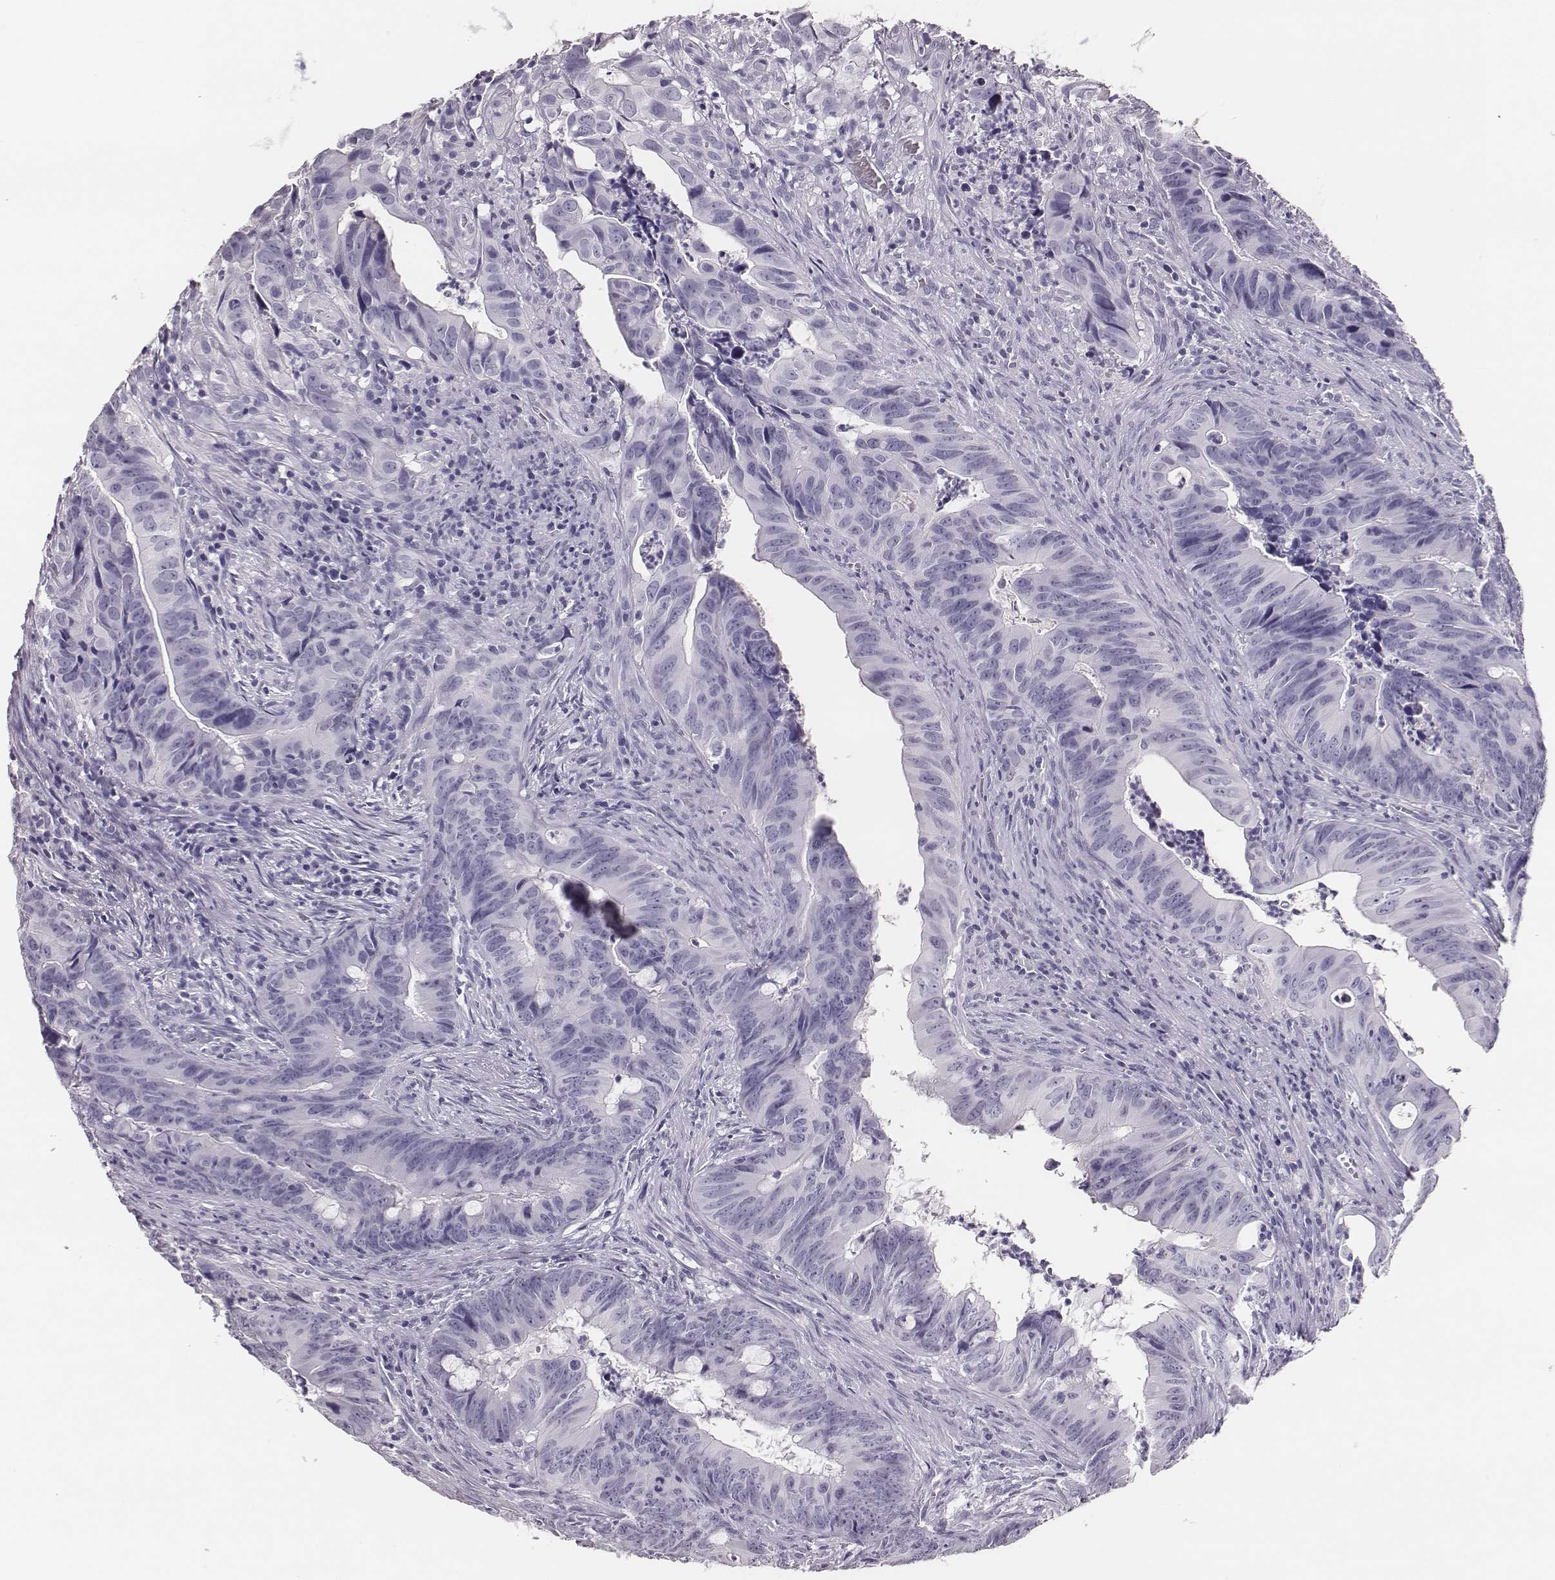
{"staining": {"intensity": "negative", "quantity": "none", "location": "none"}, "tissue": "colorectal cancer", "cell_type": "Tumor cells", "image_type": "cancer", "snomed": [{"axis": "morphology", "description": "Adenocarcinoma, NOS"}, {"axis": "topography", "description": "Colon"}], "caption": "The IHC micrograph has no significant positivity in tumor cells of colorectal adenocarcinoma tissue.", "gene": "H1-6", "patient": {"sex": "female", "age": 82}}